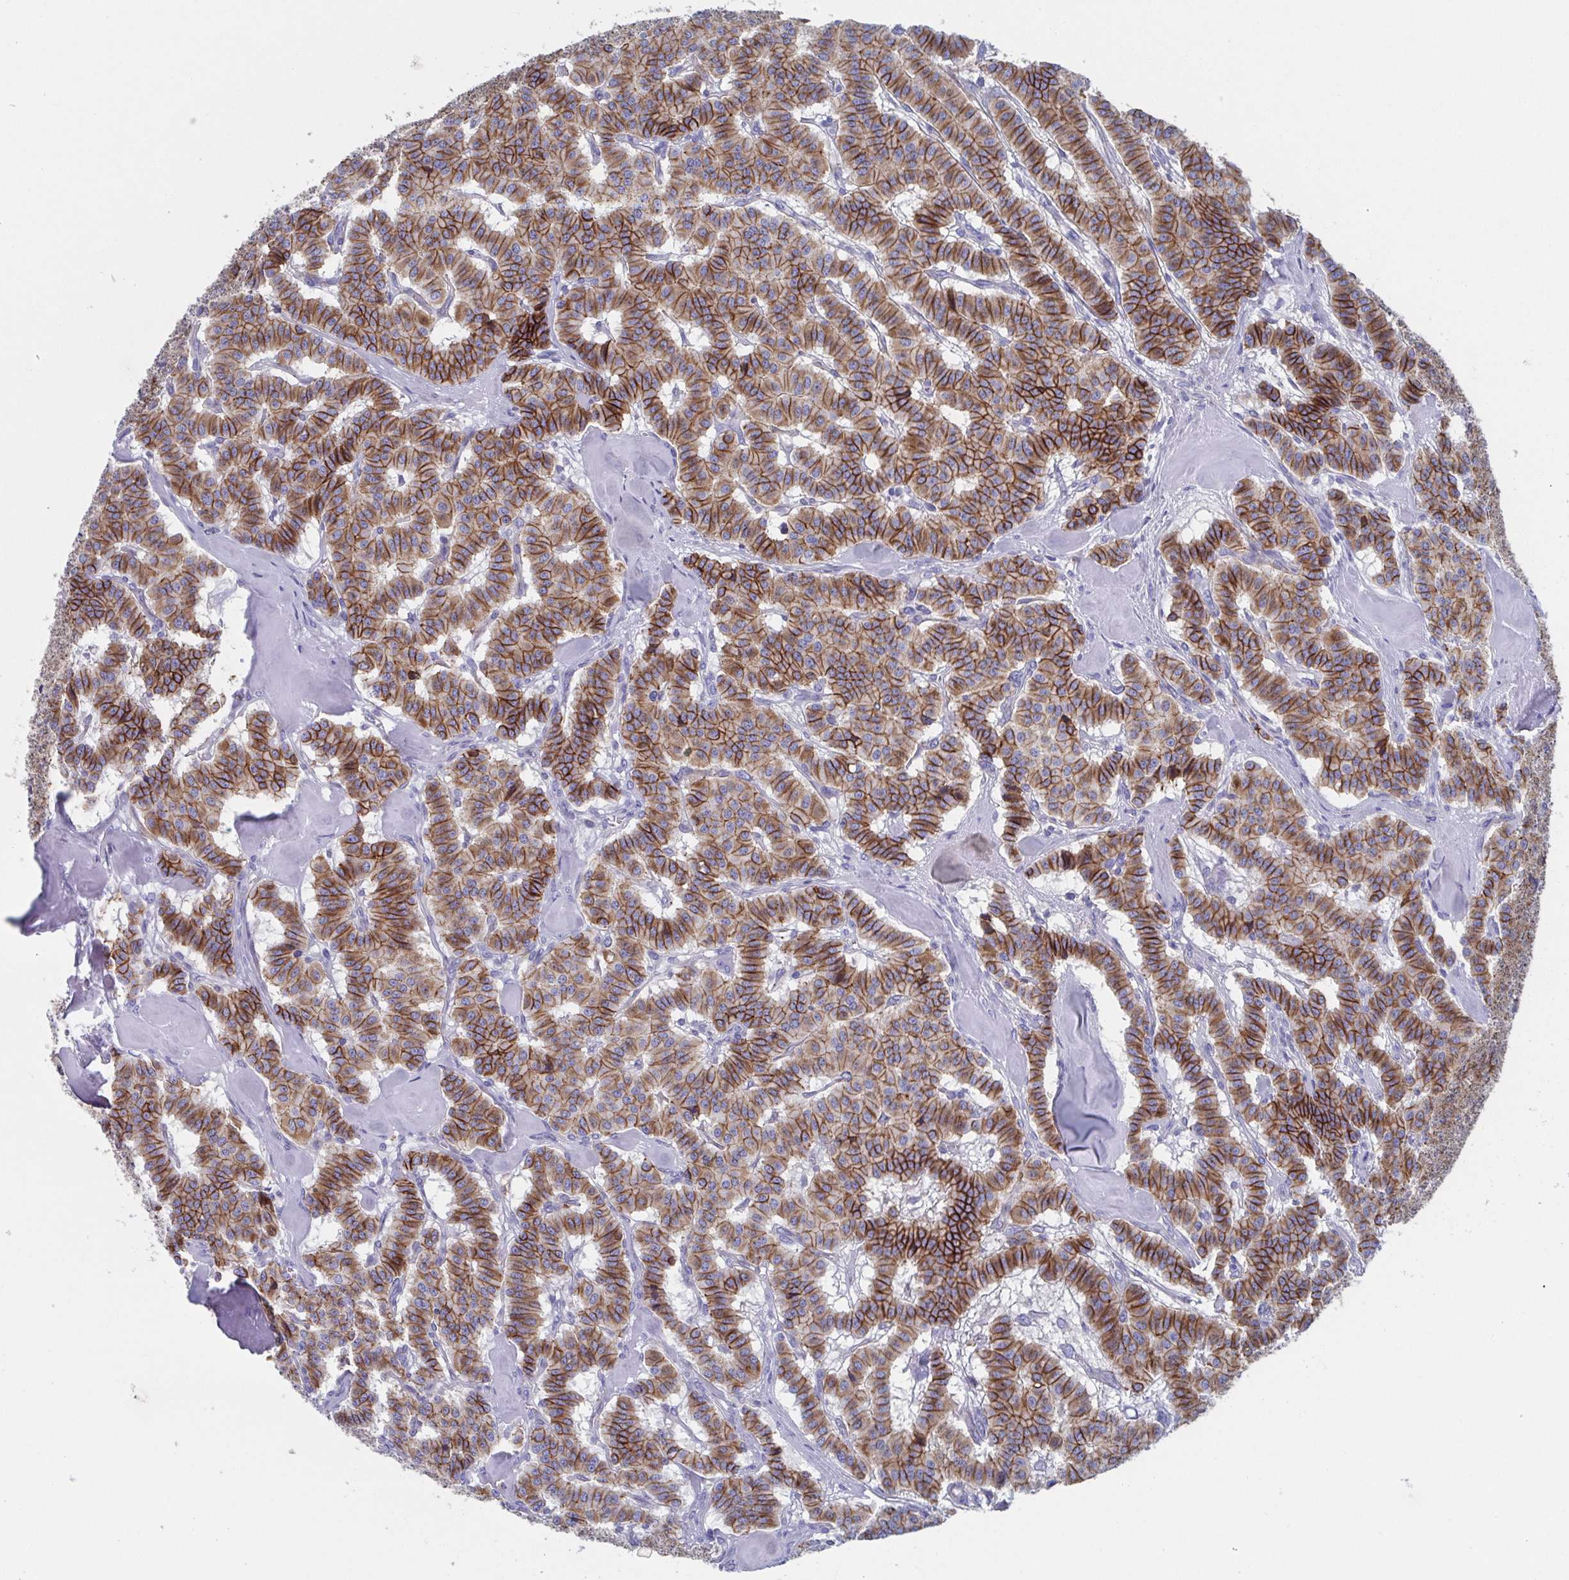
{"staining": {"intensity": "moderate", "quantity": ">75%", "location": "cytoplasmic/membranous"}, "tissue": "carcinoid", "cell_type": "Tumor cells", "image_type": "cancer", "snomed": [{"axis": "morphology", "description": "Normal tissue, NOS"}, {"axis": "morphology", "description": "Carcinoid, malignant, NOS"}, {"axis": "topography", "description": "Lung"}], "caption": "Malignant carcinoid stained with a brown dye shows moderate cytoplasmic/membranous positive staining in approximately >75% of tumor cells.", "gene": "CDH2", "patient": {"sex": "female", "age": 46}}